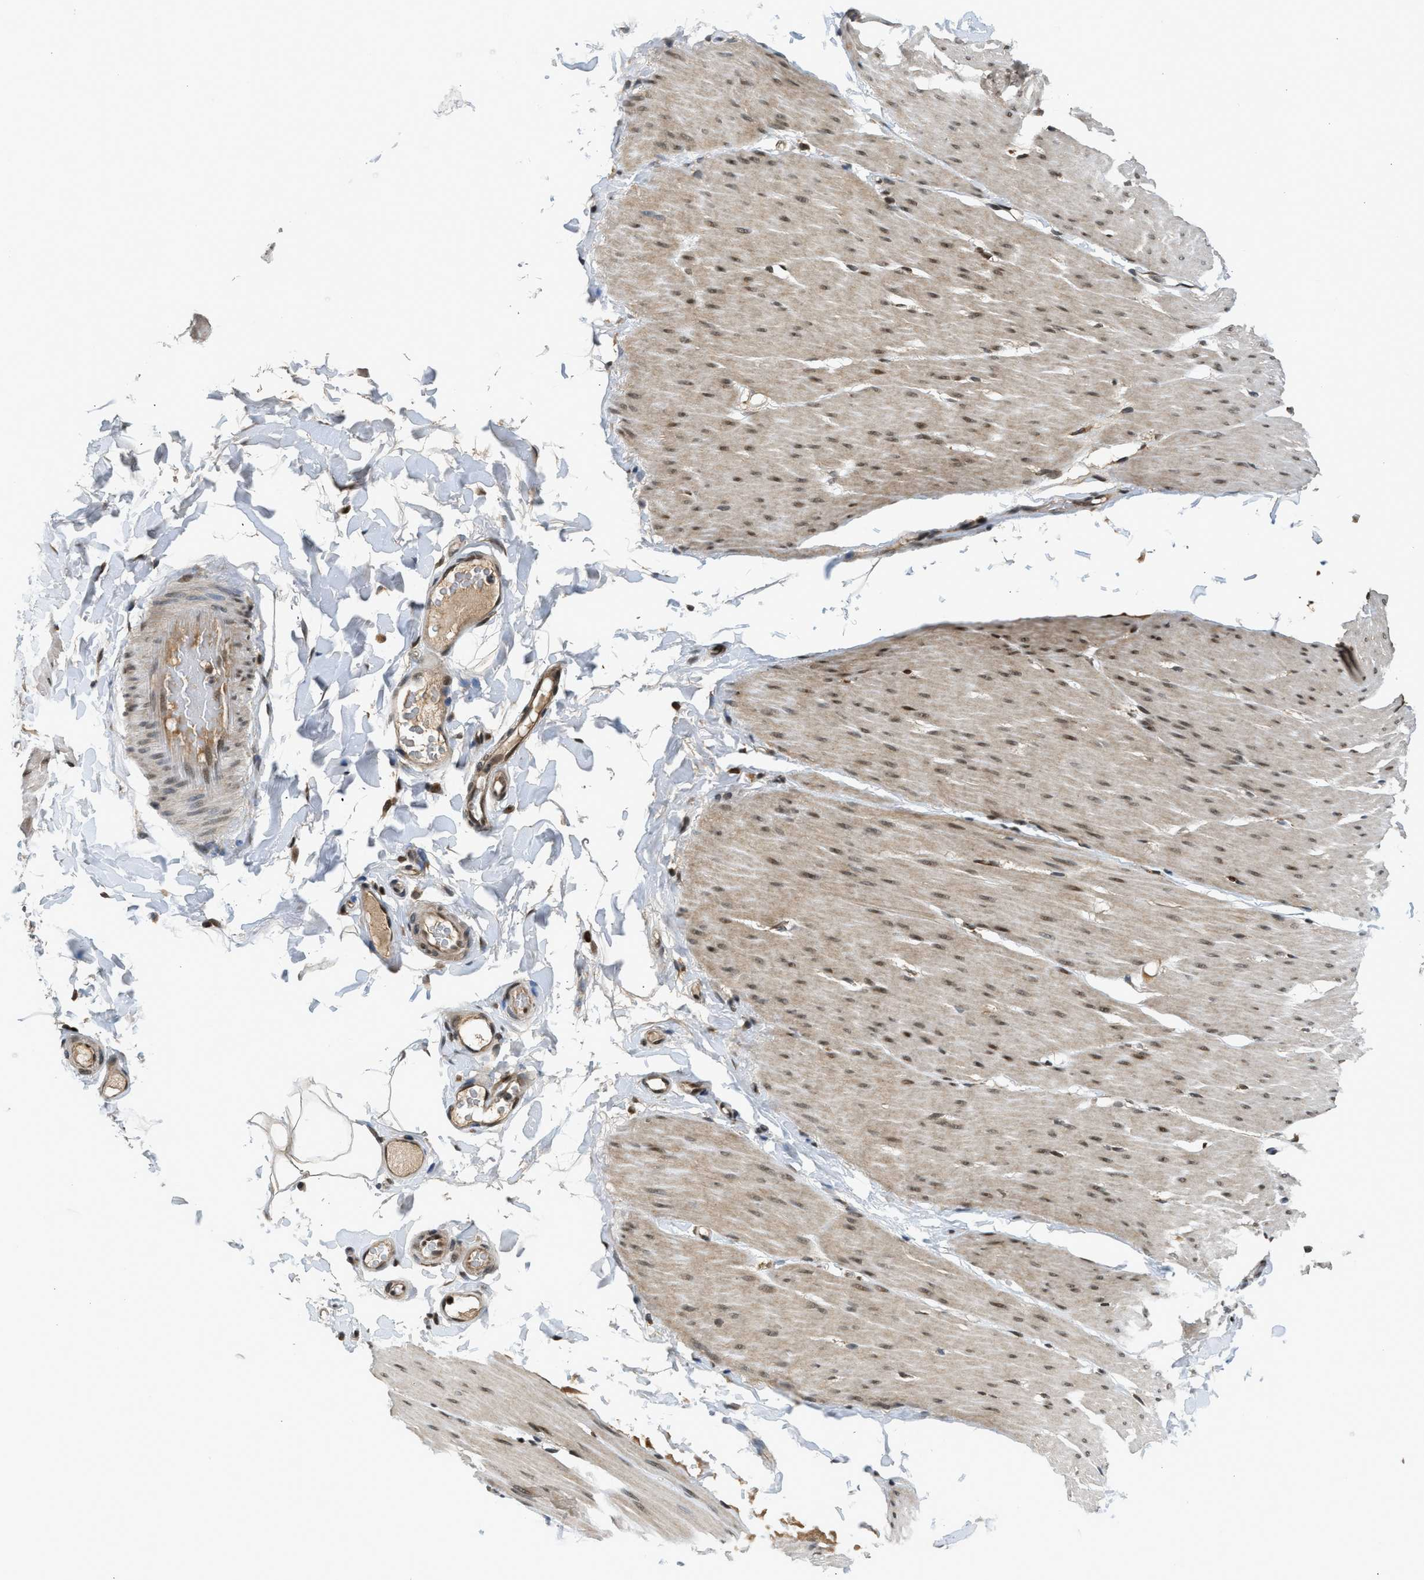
{"staining": {"intensity": "moderate", "quantity": ">75%", "location": "cytoplasmic/membranous,nuclear"}, "tissue": "smooth muscle", "cell_type": "Smooth muscle cells", "image_type": "normal", "snomed": [{"axis": "morphology", "description": "Normal tissue, NOS"}, {"axis": "topography", "description": "Smooth muscle"}, {"axis": "topography", "description": "Colon"}], "caption": "The photomicrograph displays staining of unremarkable smooth muscle, revealing moderate cytoplasmic/membranous,nuclear protein positivity (brown color) within smooth muscle cells.", "gene": "RETREG3", "patient": {"sex": "male", "age": 67}}